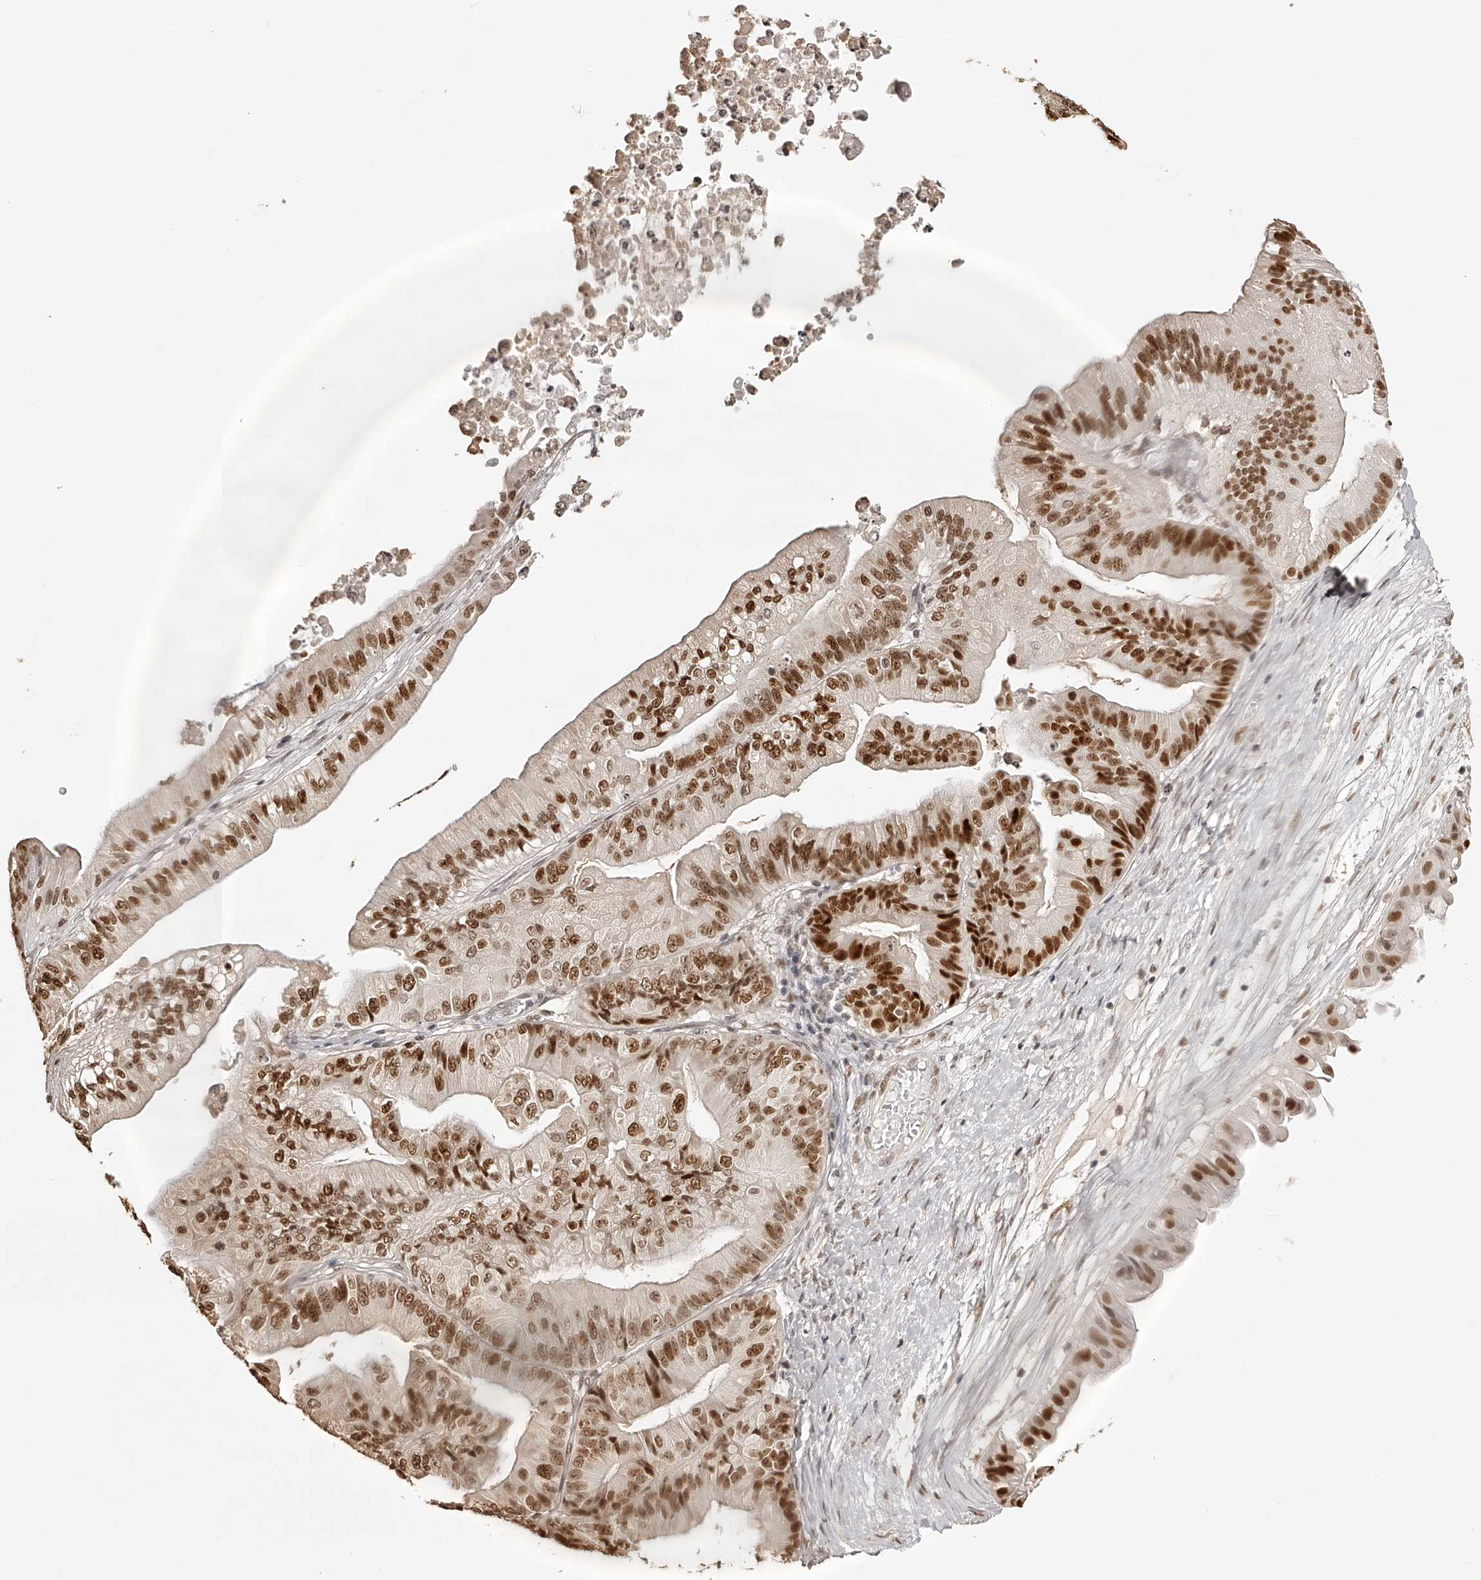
{"staining": {"intensity": "strong", "quantity": ">75%", "location": "nuclear"}, "tissue": "ovarian cancer", "cell_type": "Tumor cells", "image_type": "cancer", "snomed": [{"axis": "morphology", "description": "Cystadenocarcinoma, mucinous, NOS"}, {"axis": "topography", "description": "Ovary"}], "caption": "Ovarian mucinous cystadenocarcinoma tissue reveals strong nuclear expression in about >75% of tumor cells, visualized by immunohistochemistry.", "gene": "ZNF503", "patient": {"sex": "female", "age": 61}}